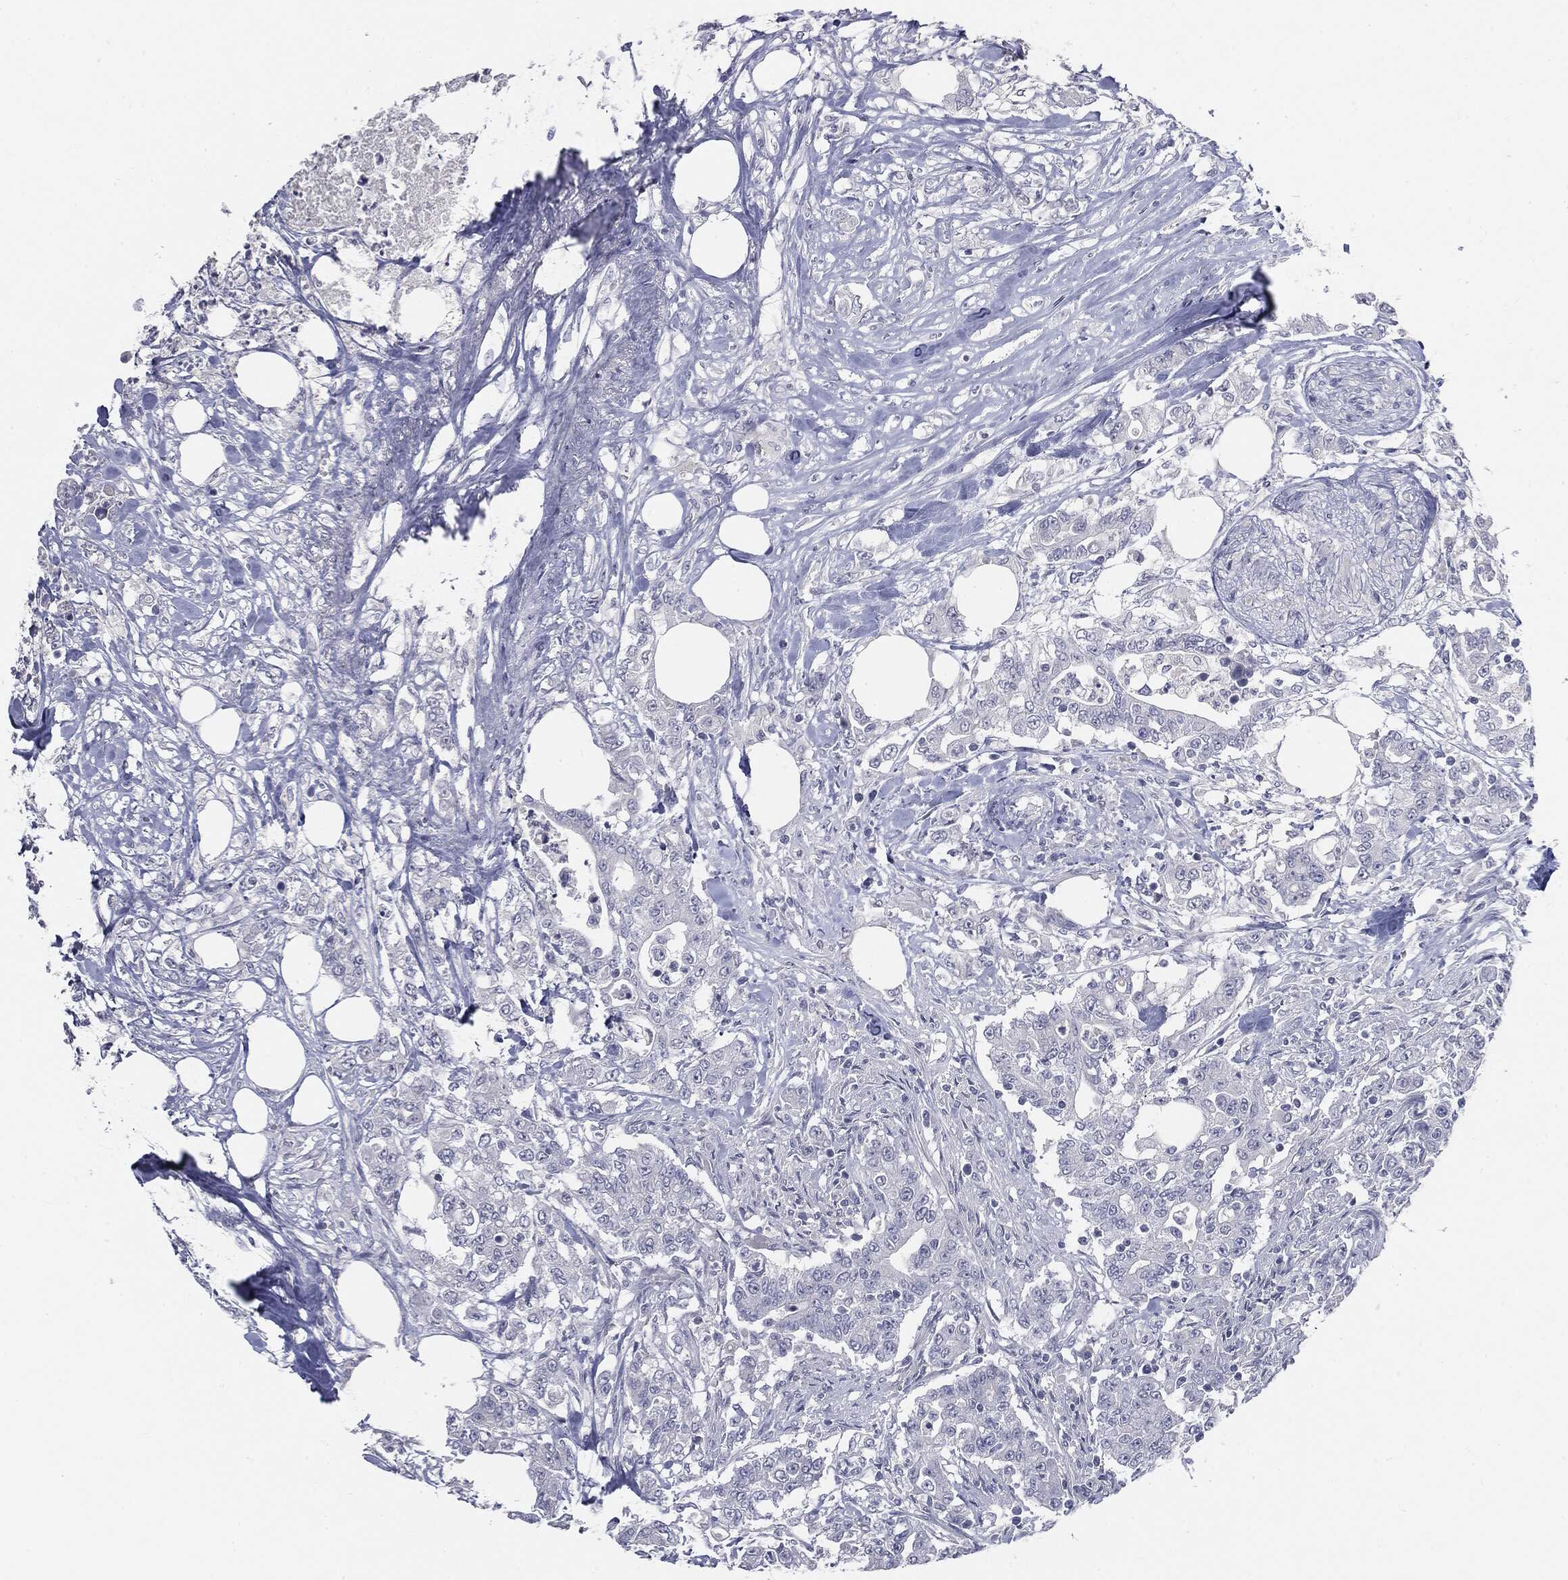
{"staining": {"intensity": "negative", "quantity": "none", "location": "none"}, "tissue": "colorectal cancer", "cell_type": "Tumor cells", "image_type": "cancer", "snomed": [{"axis": "morphology", "description": "Adenocarcinoma, NOS"}, {"axis": "topography", "description": "Colon"}], "caption": "Image shows no protein expression in tumor cells of adenocarcinoma (colorectal) tissue. The staining is performed using DAB (3,3'-diaminobenzidine) brown chromogen with nuclei counter-stained in using hematoxylin.", "gene": "CGB1", "patient": {"sex": "female", "age": 48}}